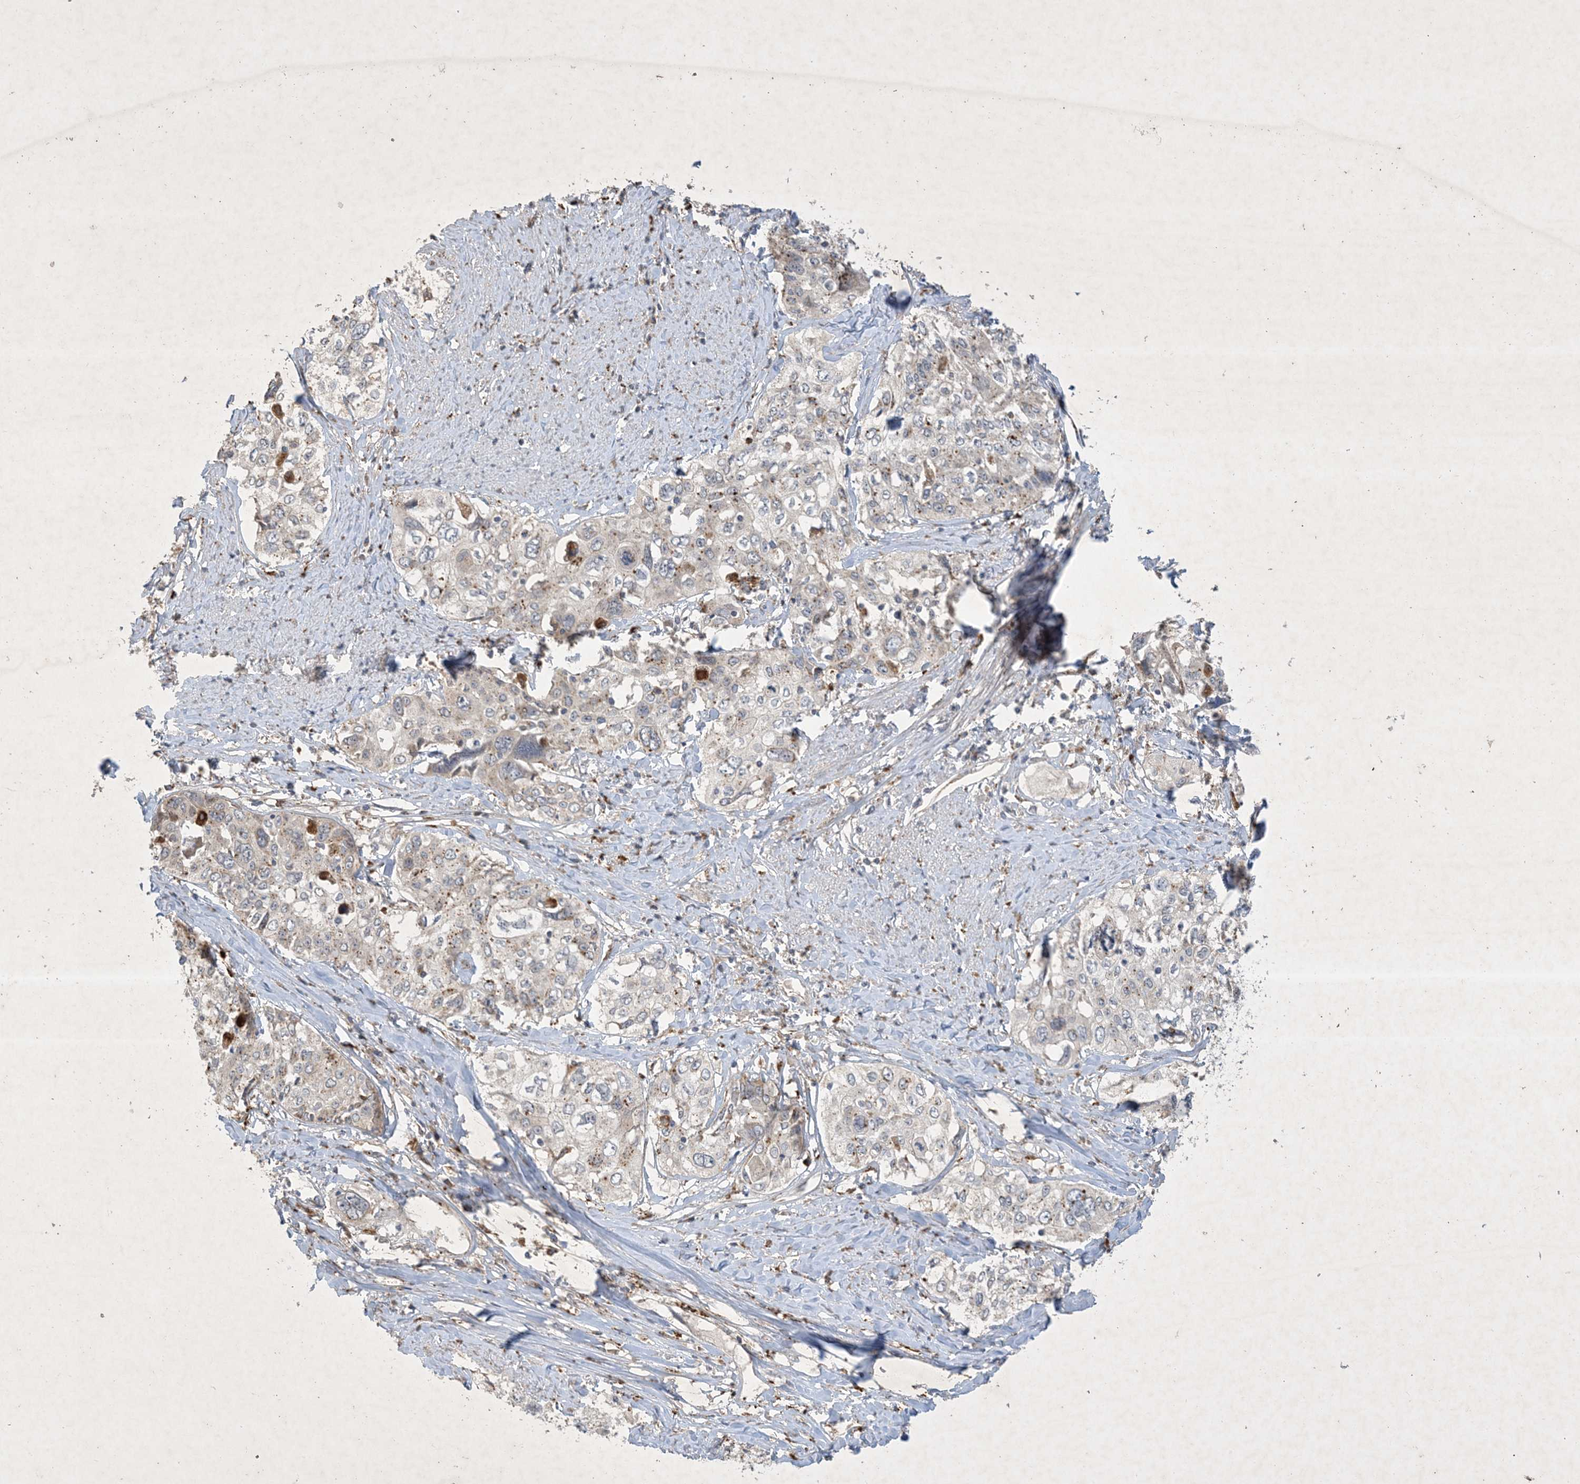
{"staining": {"intensity": "negative", "quantity": "none", "location": "none"}, "tissue": "cervical cancer", "cell_type": "Tumor cells", "image_type": "cancer", "snomed": [{"axis": "morphology", "description": "Squamous cell carcinoma, NOS"}, {"axis": "topography", "description": "Cervix"}], "caption": "This is an immunohistochemistry (IHC) photomicrograph of cervical squamous cell carcinoma. There is no positivity in tumor cells.", "gene": "MRPS18A", "patient": {"sex": "female", "age": 31}}